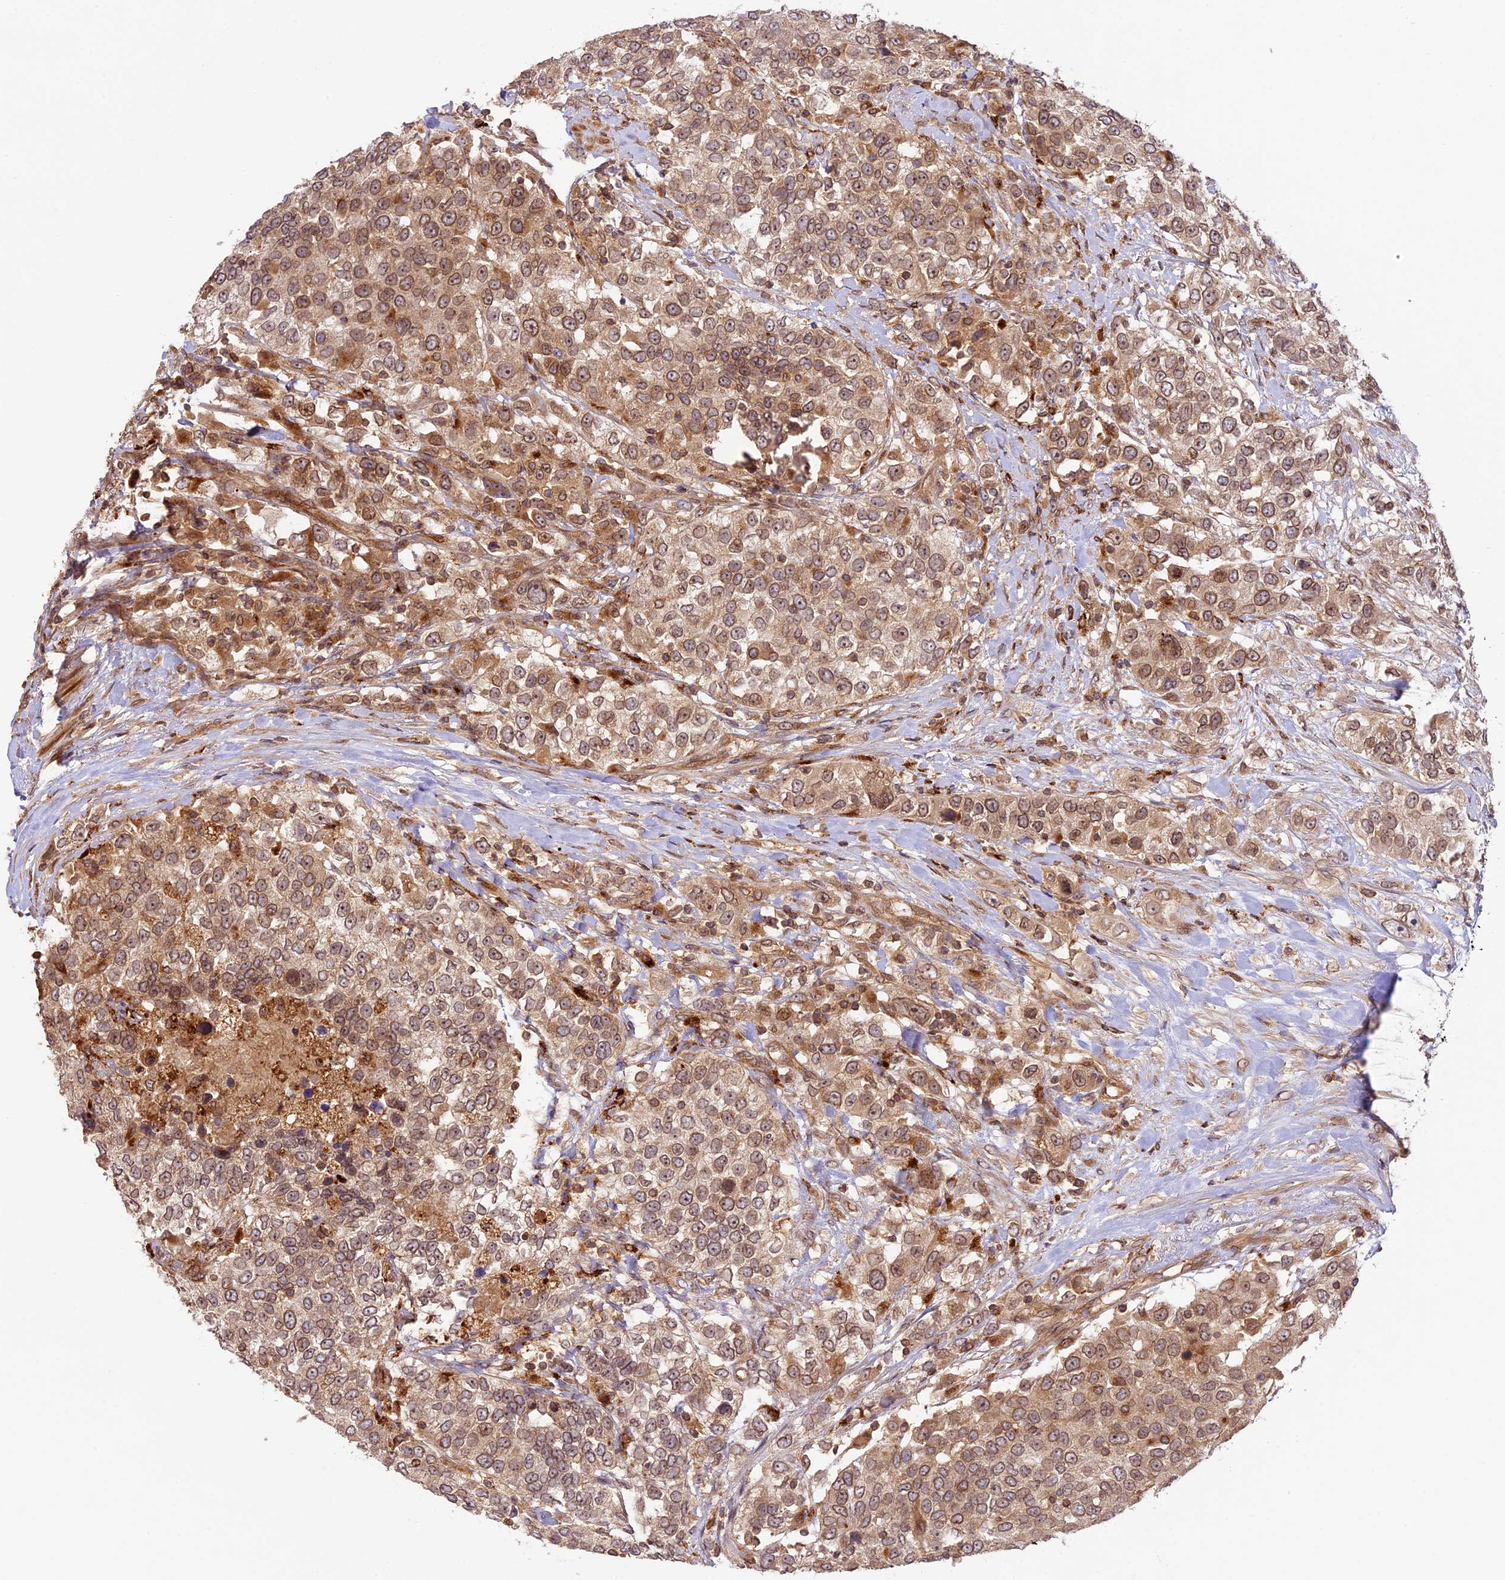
{"staining": {"intensity": "moderate", "quantity": ">75%", "location": "cytoplasmic/membranous,nuclear"}, "tissue": "urothelial cancer", "cell_type": "Tumor cells", "image_type": "cancer", "snomed": [{"axis": "morphology", "description": "Urothelial carcinoma, High grade"}, {"axis": "topography", "description": "Urinary bladder"}], "caption": "DAB (3,3'-diaminobenzidine) immunohistochemical staining of urothelial cancer displays moderate cytoplasmic/membranous and nuclear protein staining in approximately >75% of tumor cells.", "gene": "DGKH", "patient": {"sex": "female", "age": 80}}